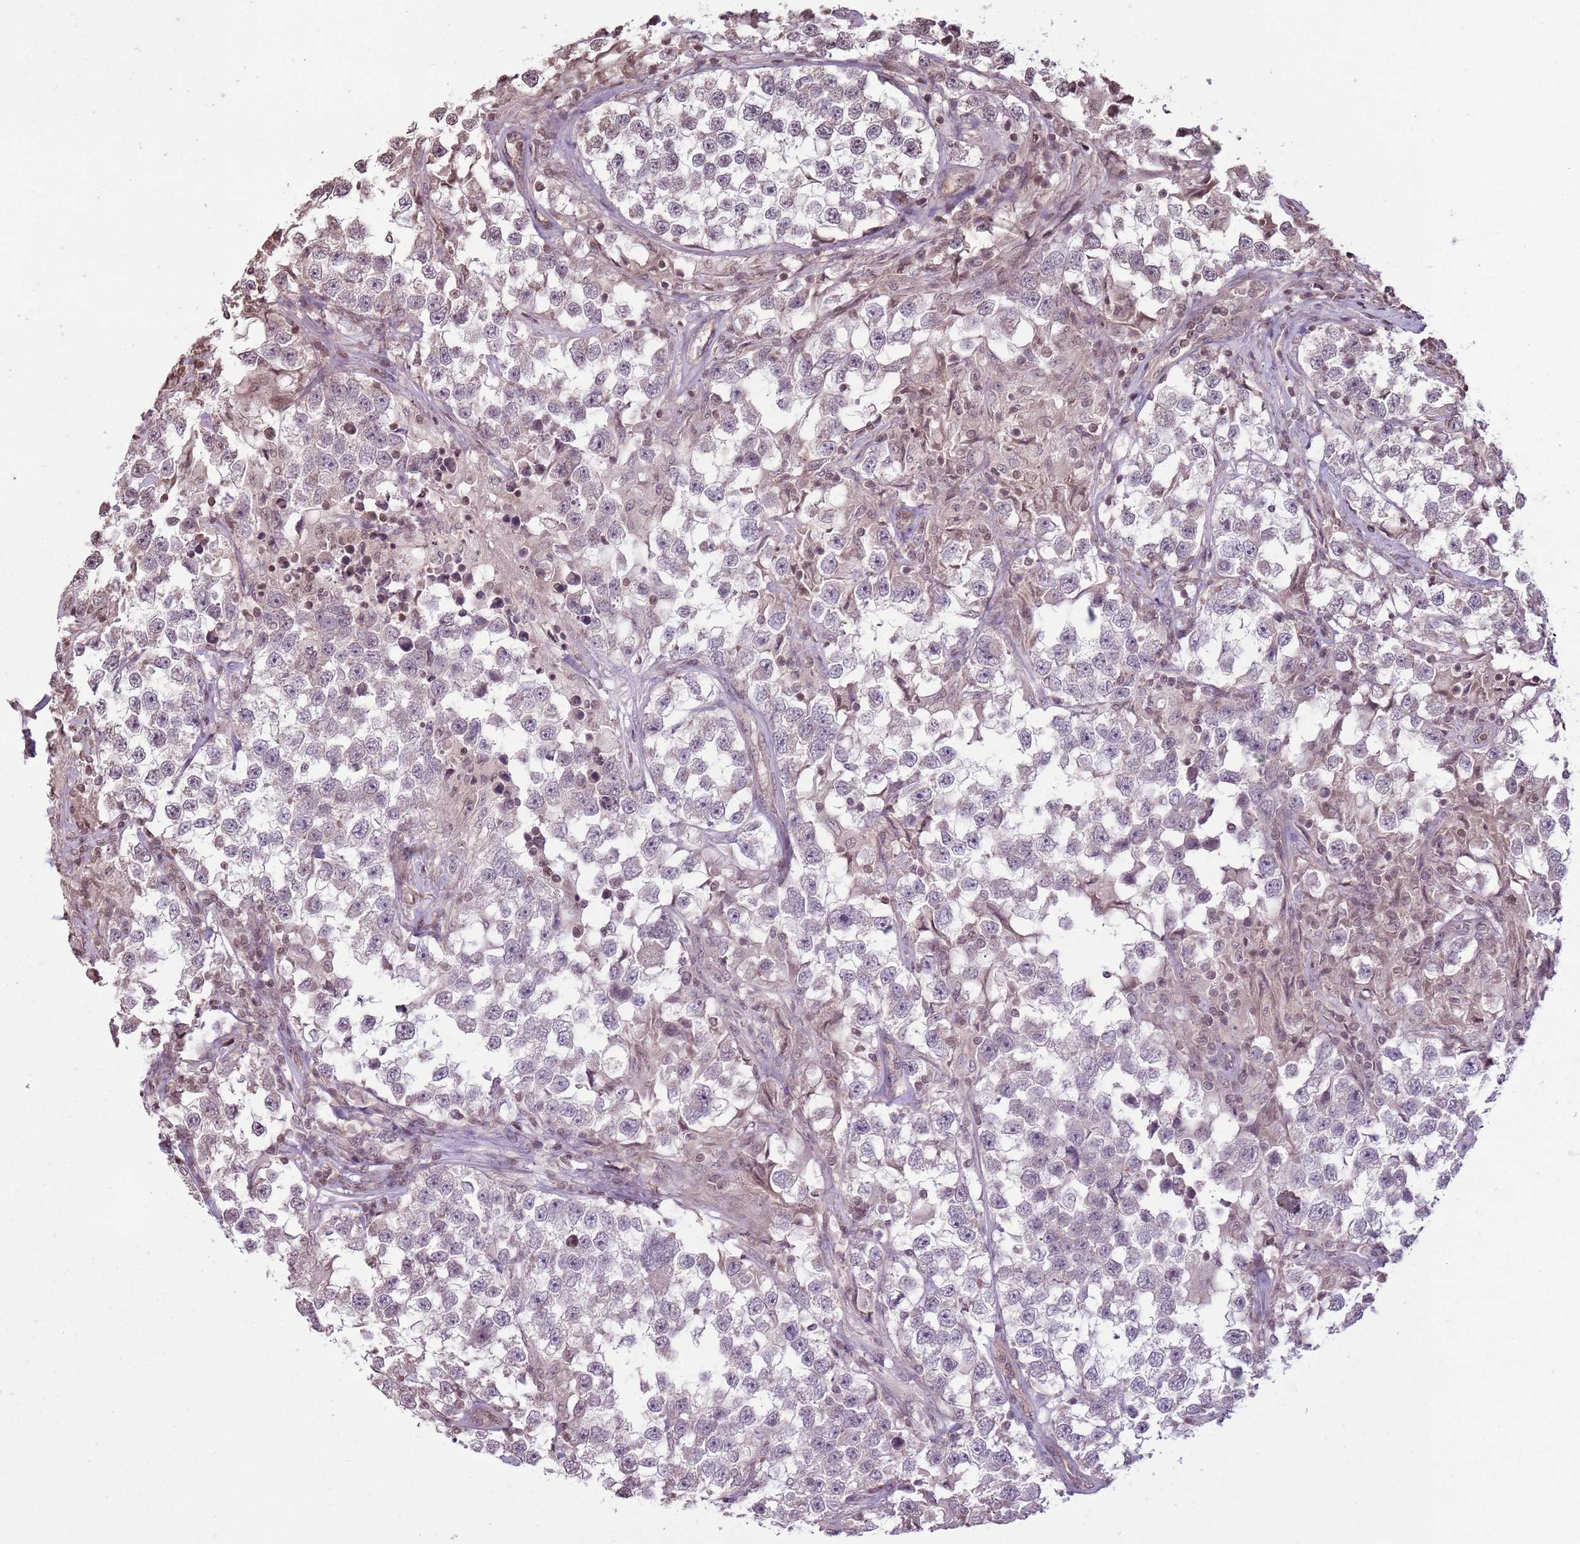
{"staining": {"intensity": "negative", "quantity": "none", "location": "none"}, "tissue": "testis cancer", "cell_type": "Tumor cells", "image_type": "cancer", "snomed": [{"axis": "morphology", "description": "Seminoma, NOS"}, {"axis": "topography", "description": "Testis"}], "caption": "Immunohistochemistry histopathology image of neoplastic tissue: seminoma (testis) stained with DAB shows no significant protein expression in tumor cells.", "gene": "CAPN9", "patient": {"sex": "male", "age": 46}}